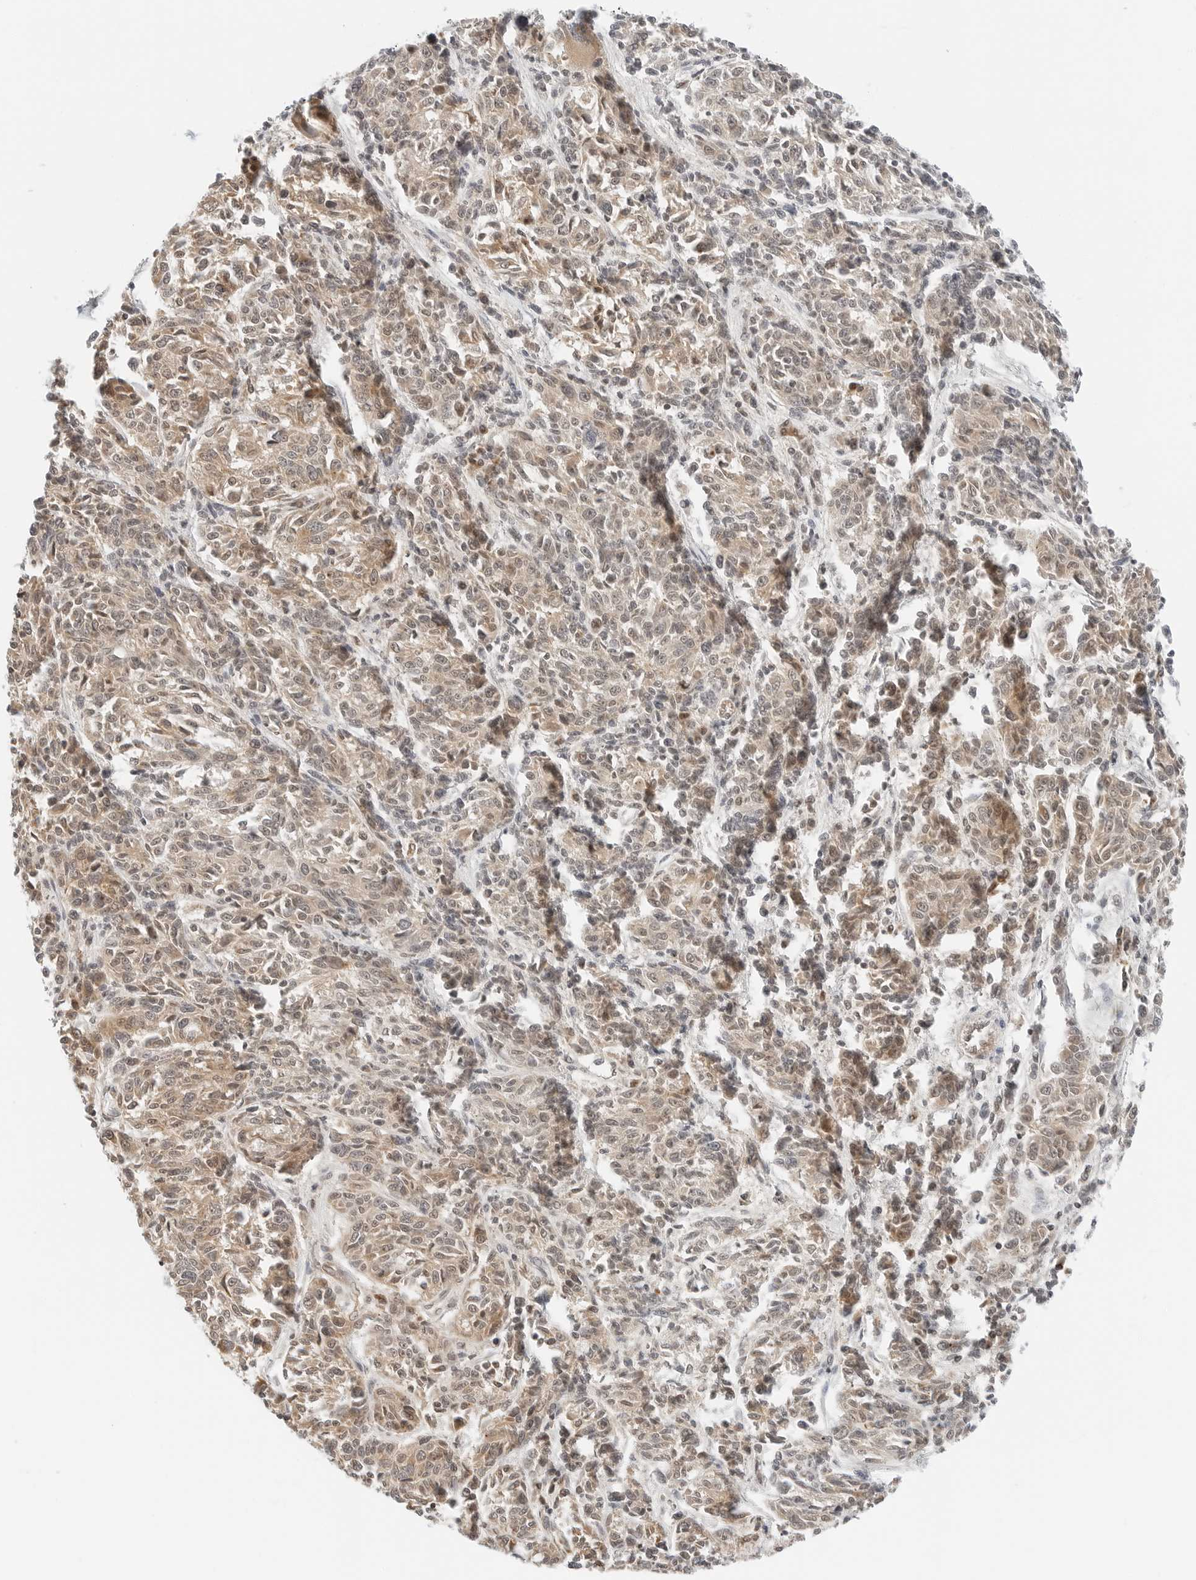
{"staining": {"intensity": "weak", "quantity": ">75%", "location": "cytoplasmic/membranous,nuclear"}, "tissue": "melanoma", "cell_type": "Tumor cells", "image_type": "cancer", "snomed": [{"axis": "morphology", "description": "Malignant melanoma, NOS"}, {"axis": "topography", "description": "Skin"}], "caption": "Protein positivity by IHC displays weak cytoplasmic/membranous and nuclear staining in approximately >75% of tumor cells in malignant melanoma.", "gene": "IQCC", "patient": {"sex": "male", "age": 53}}